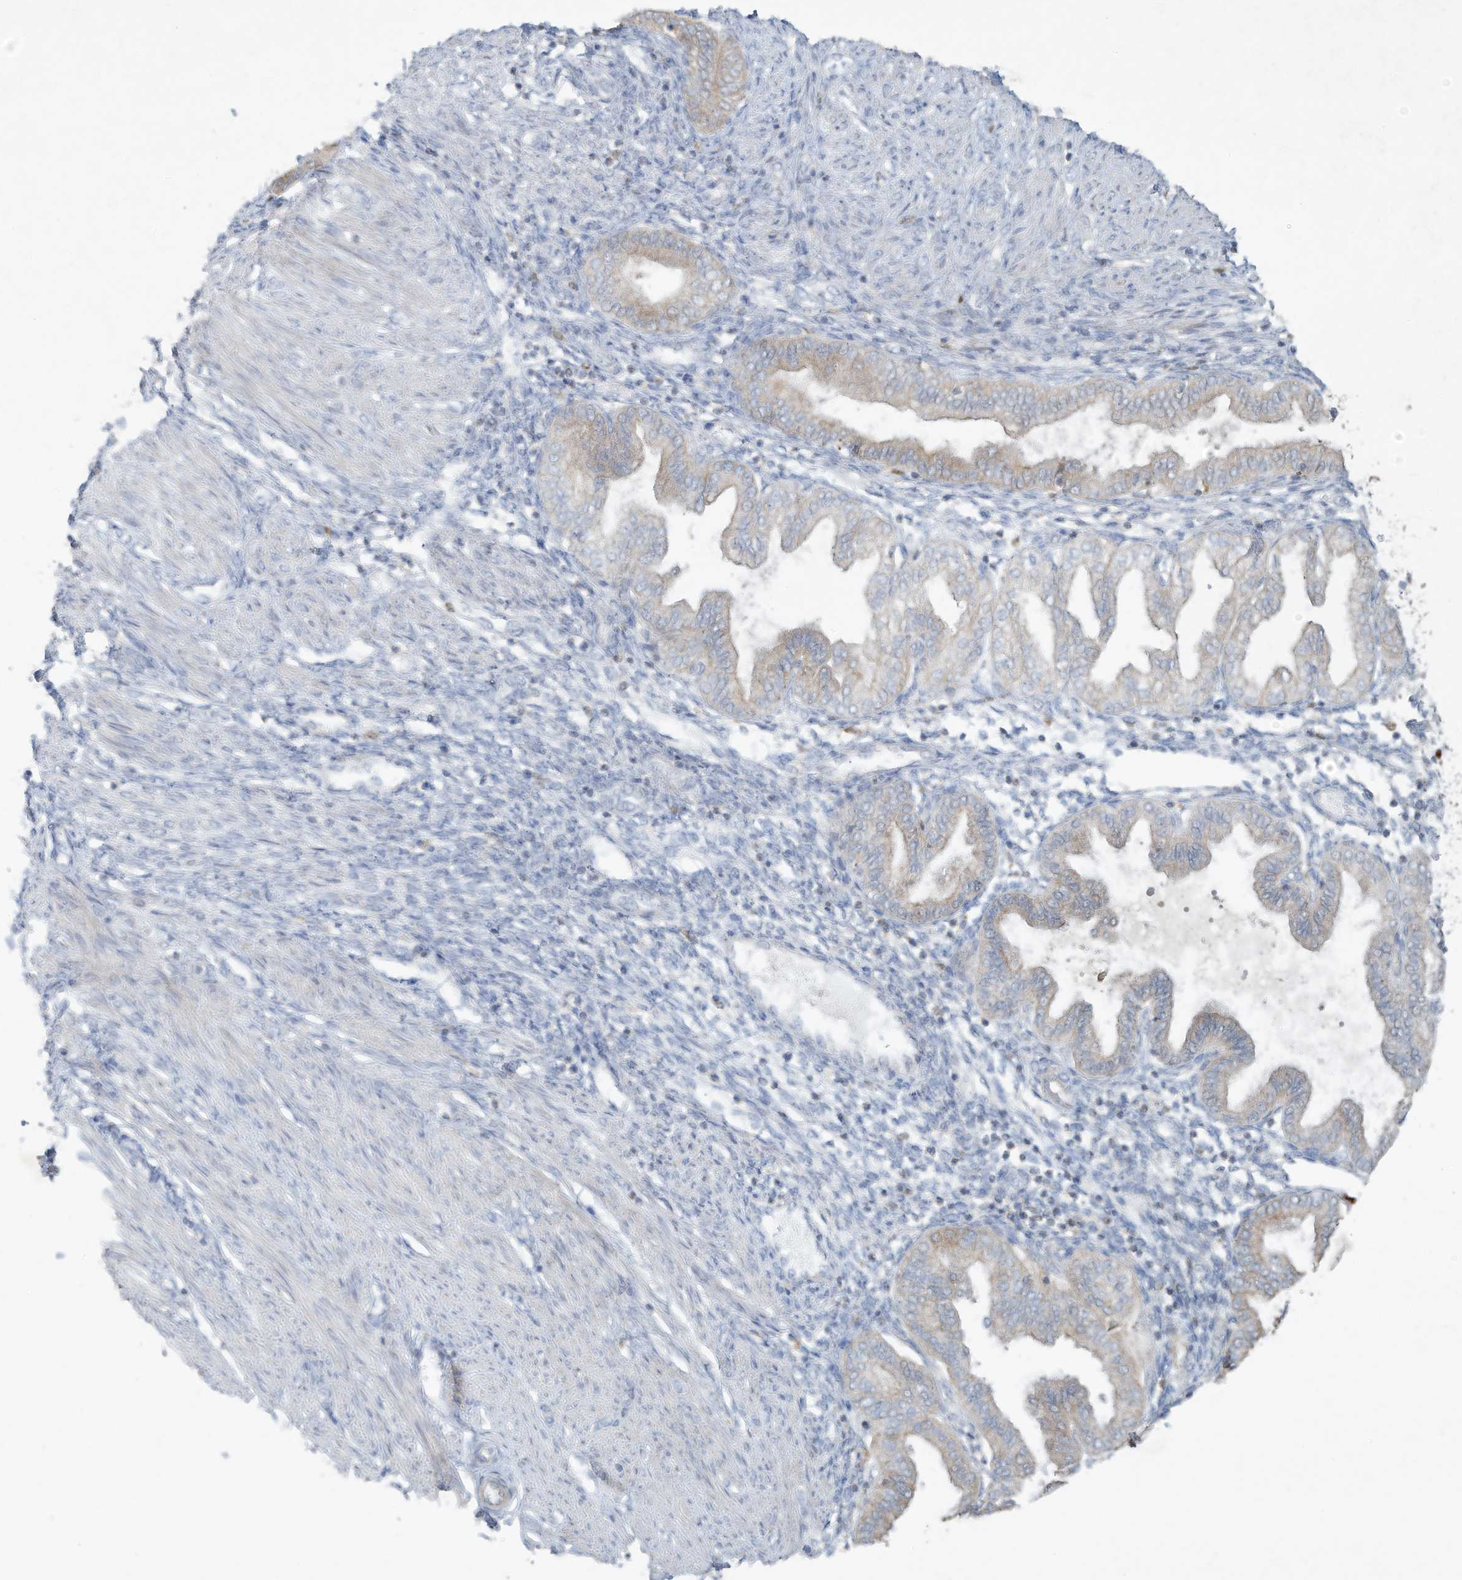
{"staining": {"intensity": "negative", "quantity": "none", "location": "none"}, "tissue": "endometrium", "cell_type": "Cells in endometrial stroma", "image_type": "normal", "snomed": [{"axis": "morphology", "description": "Normal tissue, NOS"}, {"axis": "topography", "description": "Endometrium"}], "caption": "This histopathology image is of benign endometrium stained with immunohistochemistry (IHC) to label a protein in brown with the nuclei are counter-stained blue. There is no positivity in cells in endometrial stroma. Brightfield microscopy of immunohistochemistry stained with DAB (3,3'-diaminobenzidine) (brown) and hematoxylin (blue), captured at high magnification.", "gene": "TUBE1", "patient": {"sex": "female", "age": 53}}